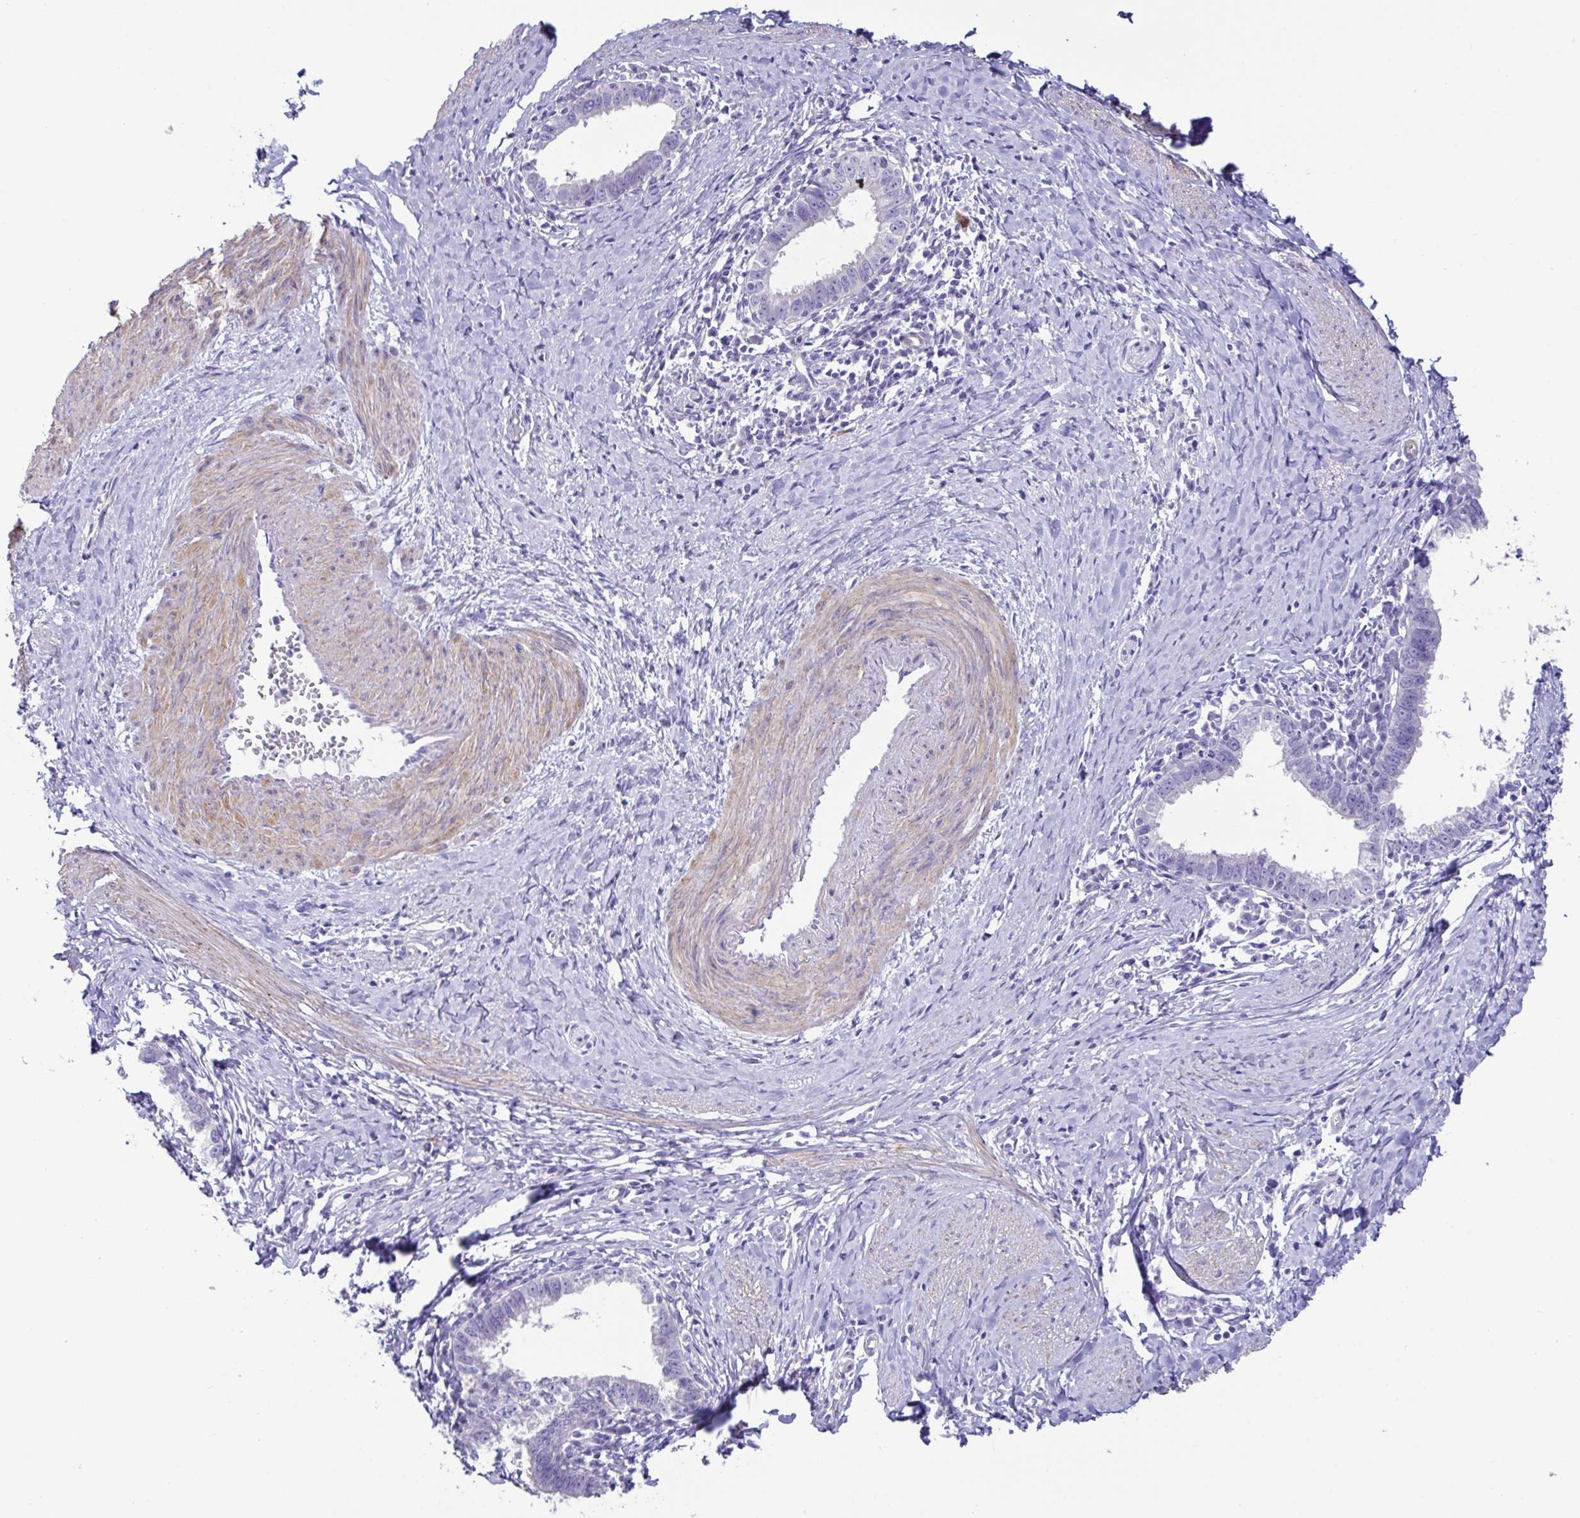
{"staining": {"intensity": "negative", "quantity": "none", "location": "none"}, "tissue": "cervical cancer", "cell_type": "Tumor cells", "image_type": "cancer", "snomed": [{"axis": "morphology", "description": "Adenocarcinoma, NOS"}, {"axis": "topography", "description": "Cervix"}], "caption": "Tumor cells are negative for brown protein staining in cervical cancer.", "gene": "MED11", "patient": {"sex": "female", "age": 36}}